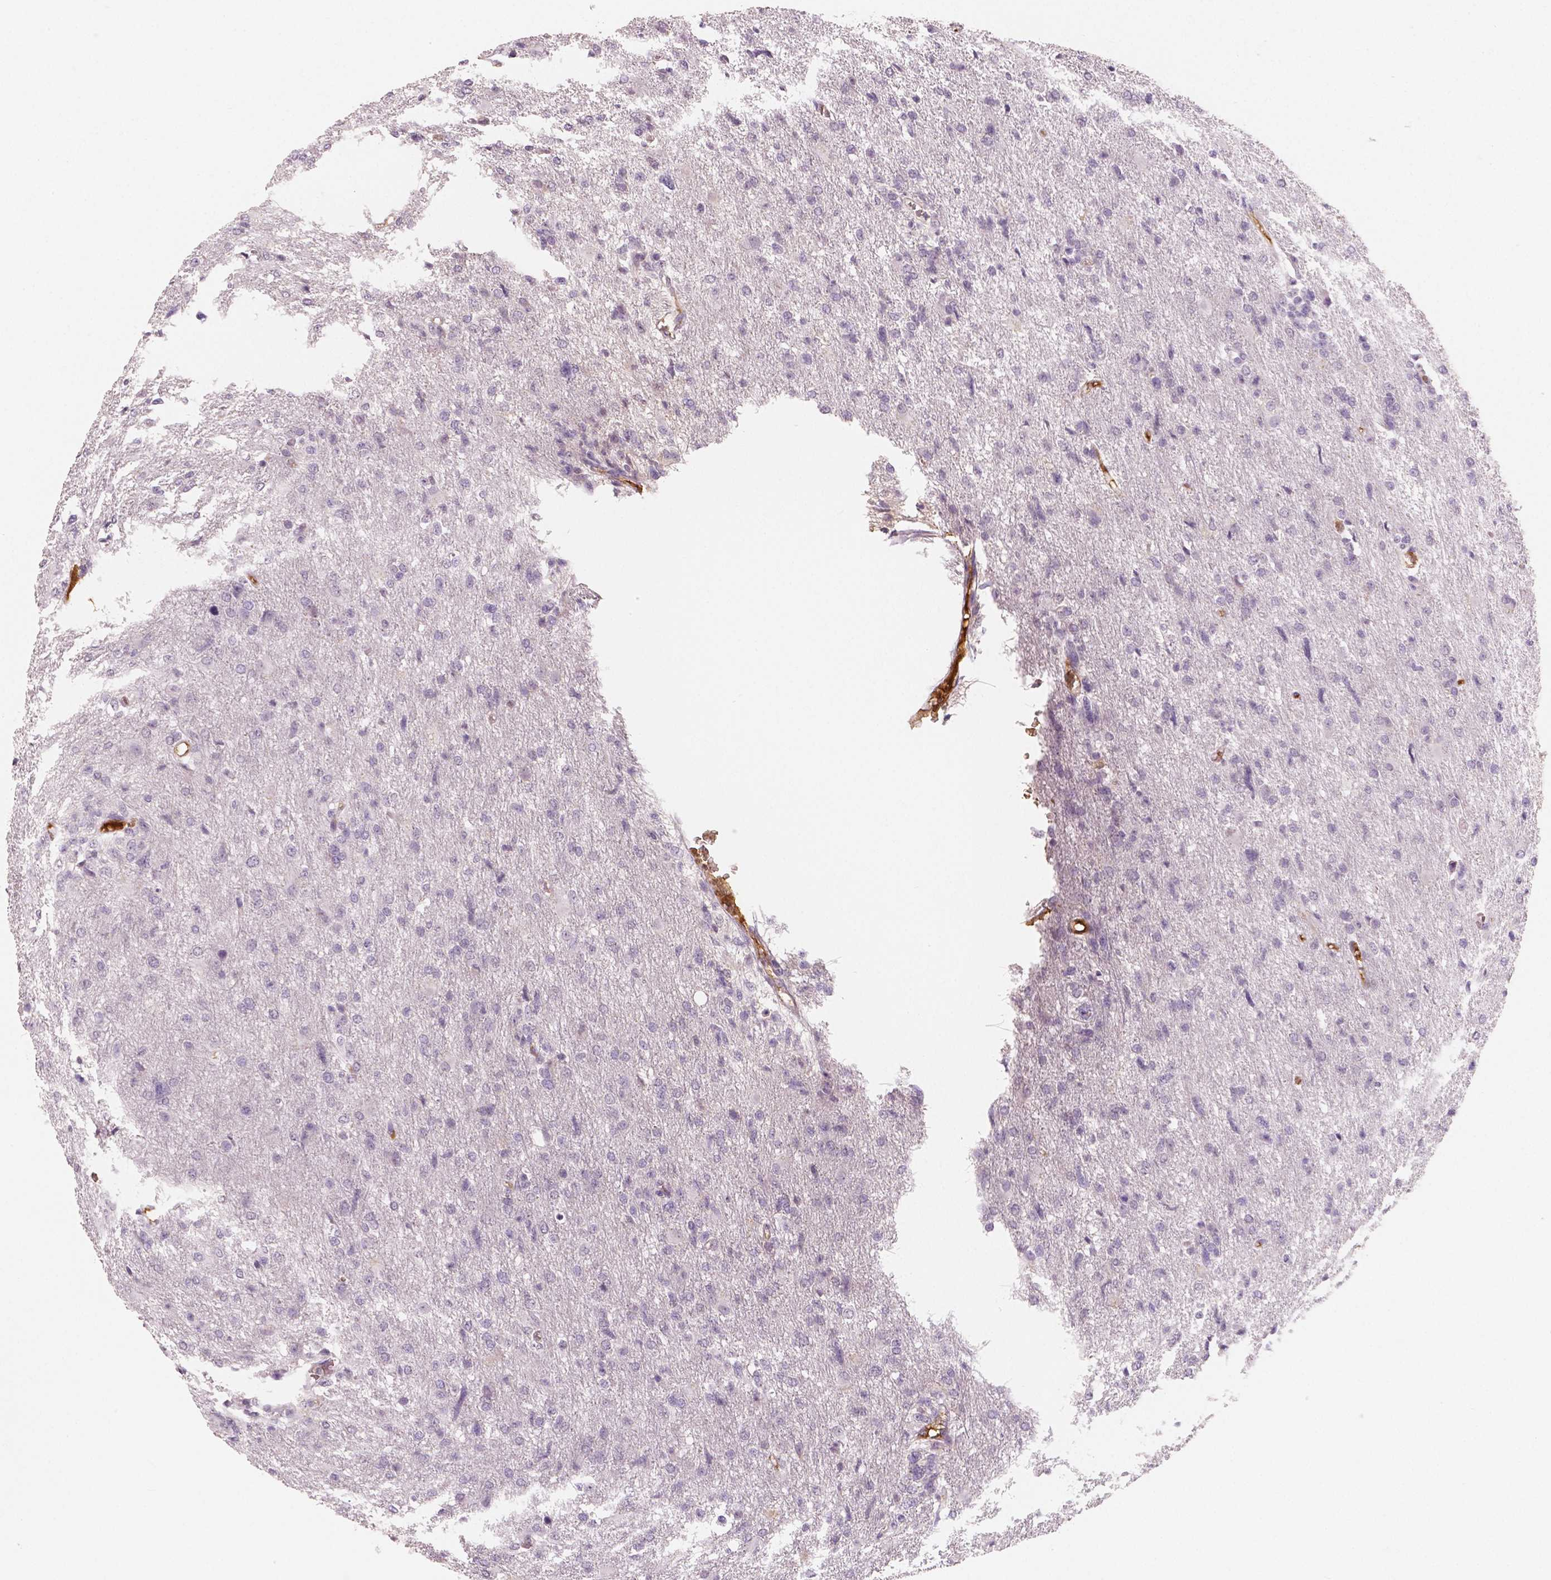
{"staining": {"intensity": "negative", "quantity": "none", "location": "none"}, "tissue": "glioma", "cell_type": "Tumor cells", "image_type": "cancer", "snomed": [{"axis": "morphology", "description": "Glioma, malignant, High grade"}, {"axis": "topography", "description": "Brain"}], "caption": "An image of human malignant glioma (high-grade) is negative for staining in tumor cells.", "gene": "APOA4", "patient": {"sex": "male", "age": 68}}